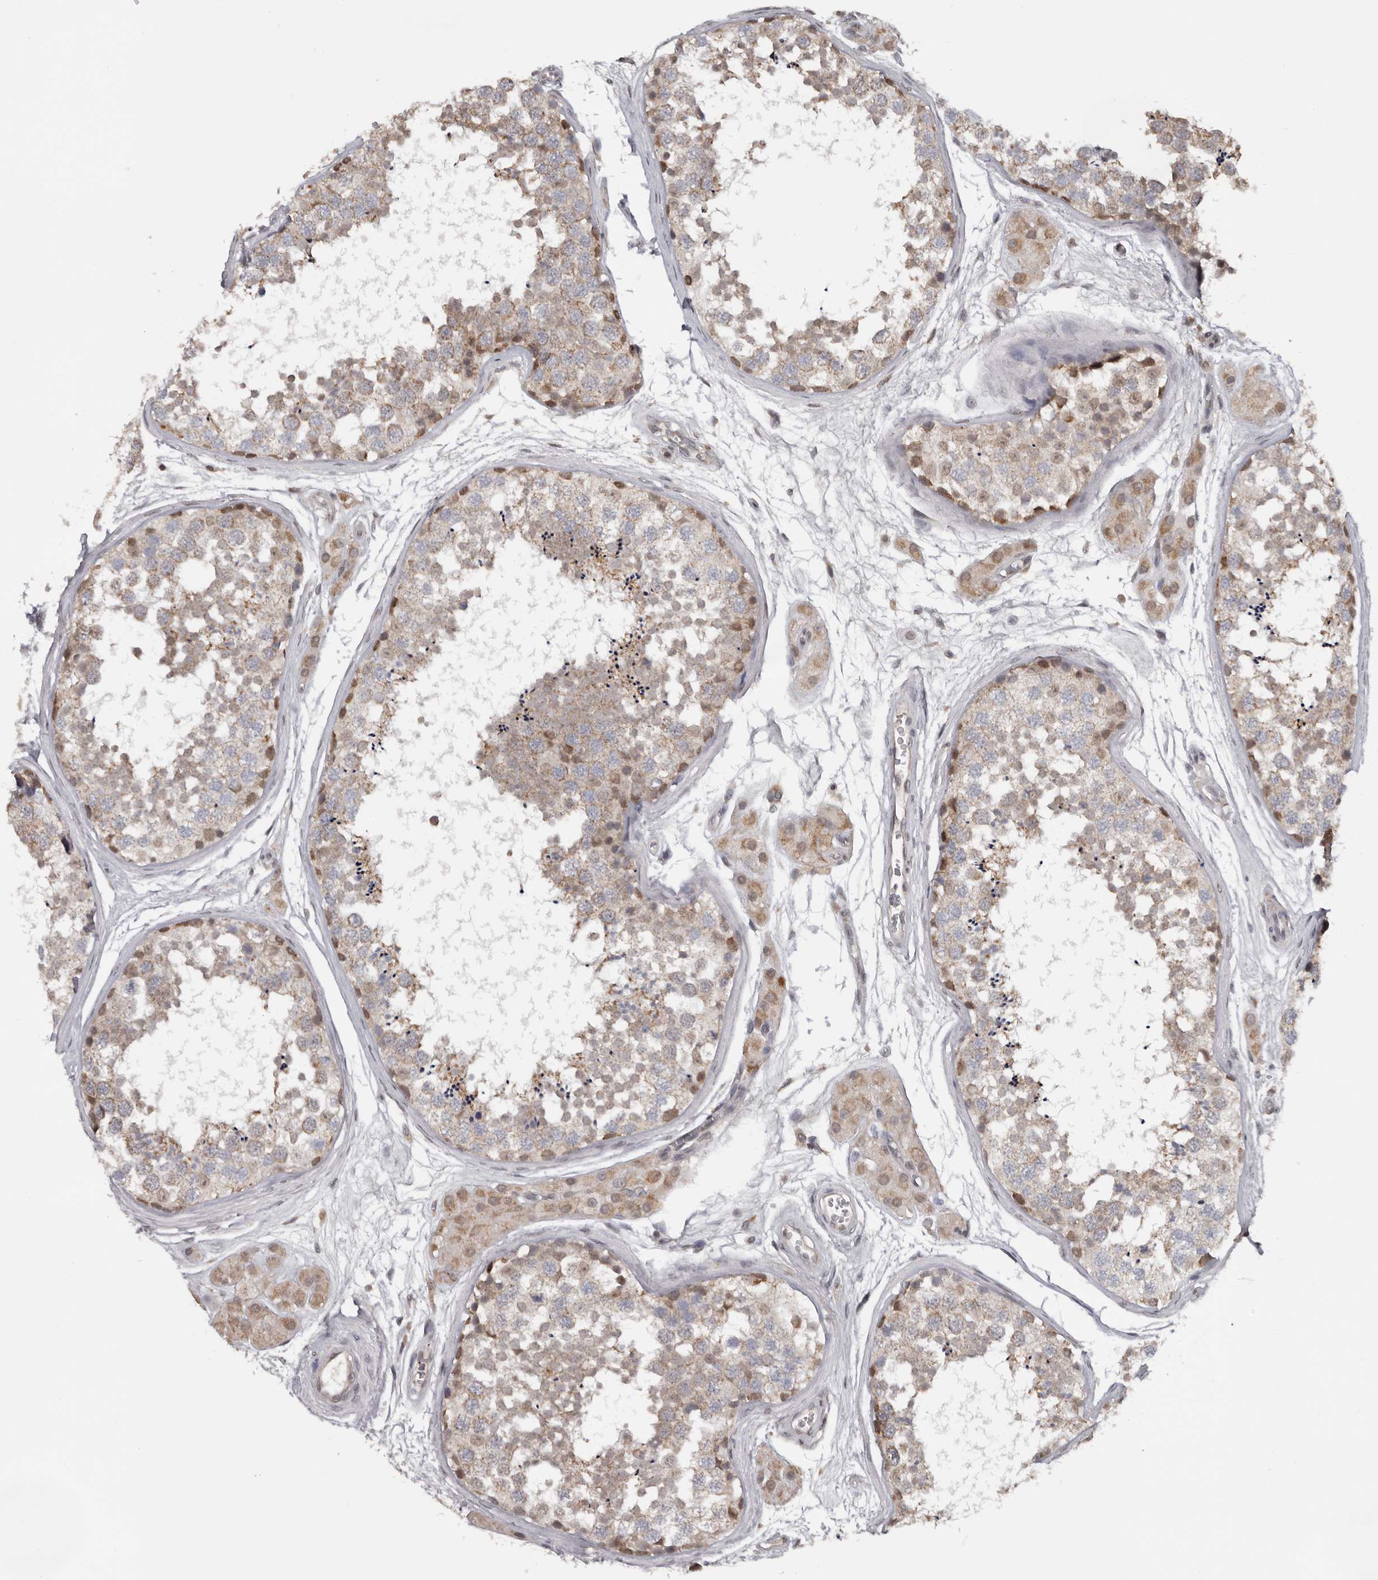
{"staining": {"intensity": "moderate", "quantity": "25%-75%", "location": "cytoplasmic/membranous,nuclear"}, "tissue": "testis", "cell_type": "Cells in seminiferous ducts", "image_type": "normal", "snomed": [{"axis": "morphology", "description": "Normal tissue, NOS"}, {"axis": "topography", "description": "Testis"}], "caption": "An IHC histopathology image of unremarkable tissue is shown. Protein staining in brown shows moderate cytoplasmic/membranous,nuclear positivity in testis within cells in seminiferous ducts.", "gene": "MOGAT2", "patient": {"sex": "male", "age": 56}}